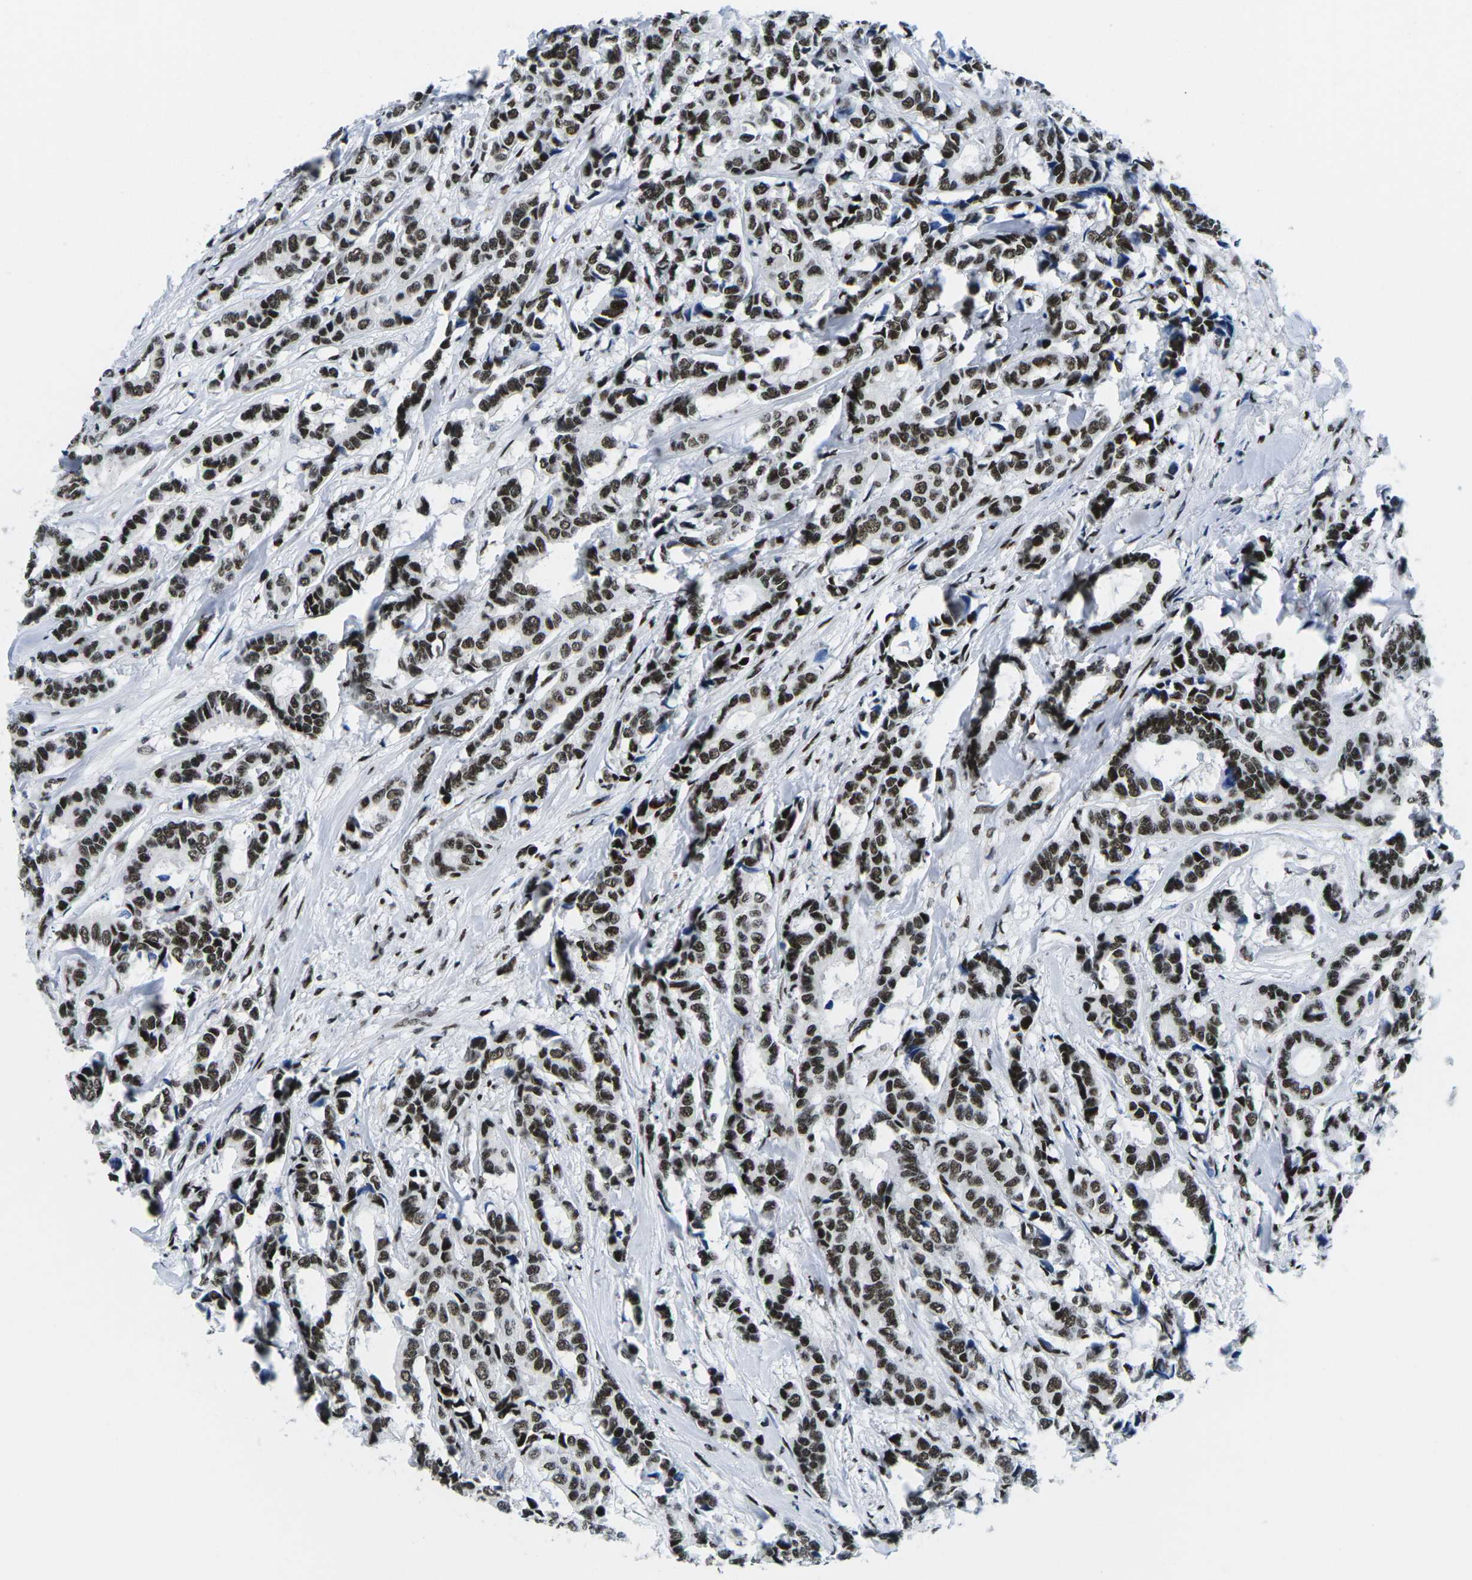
{"staining": {"intensity": "strong", "quantity": ">75%", "location": "nuclear"}, "tissue": "breast cancer", "cell_type": "Tumor cells", "image_type": "cancer", "snomed": [{"axis": "morphology", "description": "Duct carcinoma"}, {"axis": "topography", "description": "Breast"}], "caption": "The histopathology image reveals immunohistochemical staining of breast cancer. There is strong nuclear positivity is present in about >75% of tumor cells. Immunohistochemistry stains the protein in brown and the nuclei are stained blue.", "gene": "ATF1", "patient": {"sex": "female", "age": 87}}